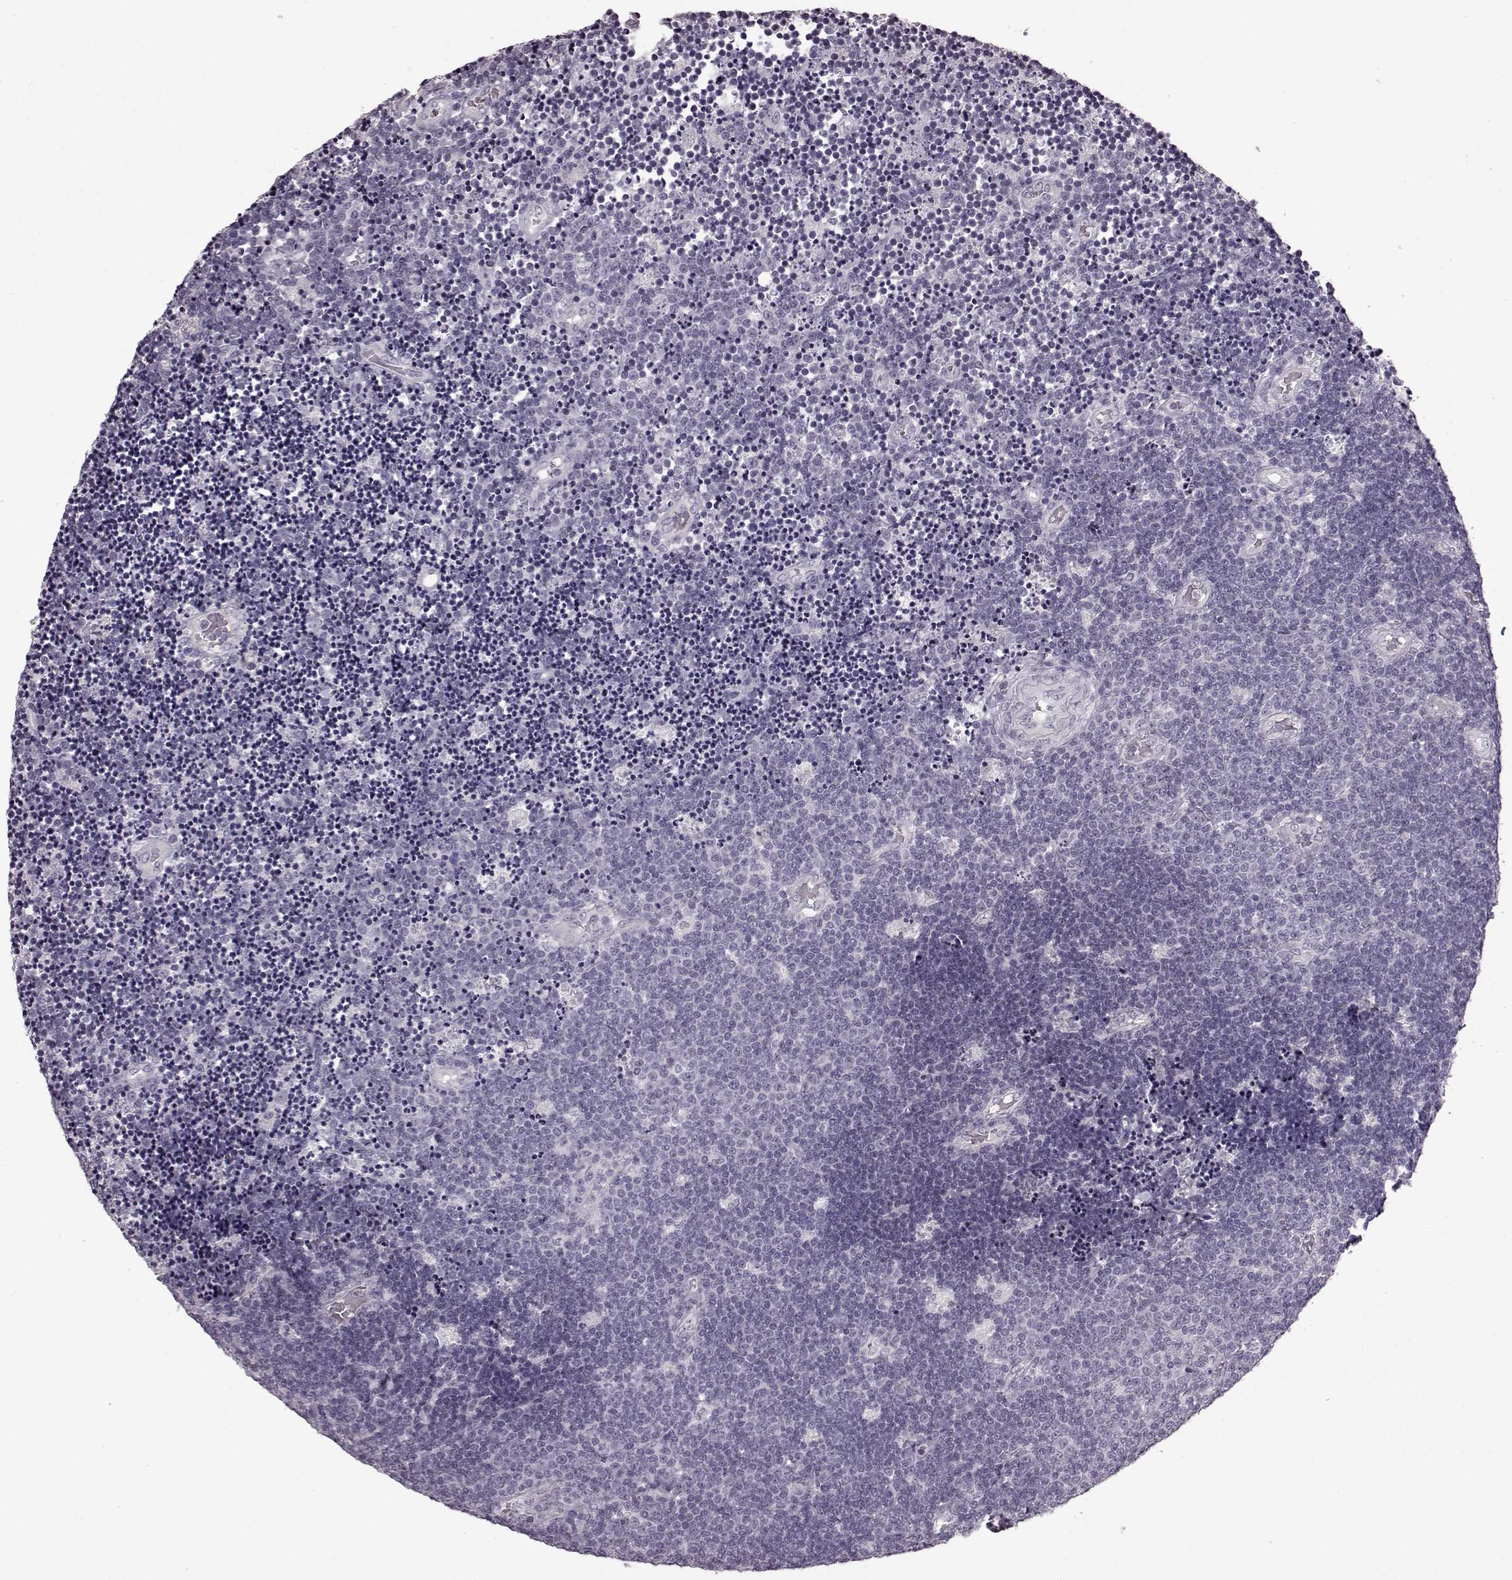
{"staining": {"intensity": "negative", "quantity": "none", "location": "none"}, "tissue": "lymphoma", "cell_type": "Tumor cells", "image_type": "cancer", "snomed": [{"axis": "morphology", "description": "Malignant lymphoma, non-Hodgkin's type, Low grade"}, {"axis": "topography", "description": "Brain"}], "caption": "Low-grade malignant lymphoma, non-Hodgkin's type was stained to show a protein in brown. There is no significant positivity in tumor cells.", "gene": "PRPH2", "patient": {"sex": "female", "age": 66}}